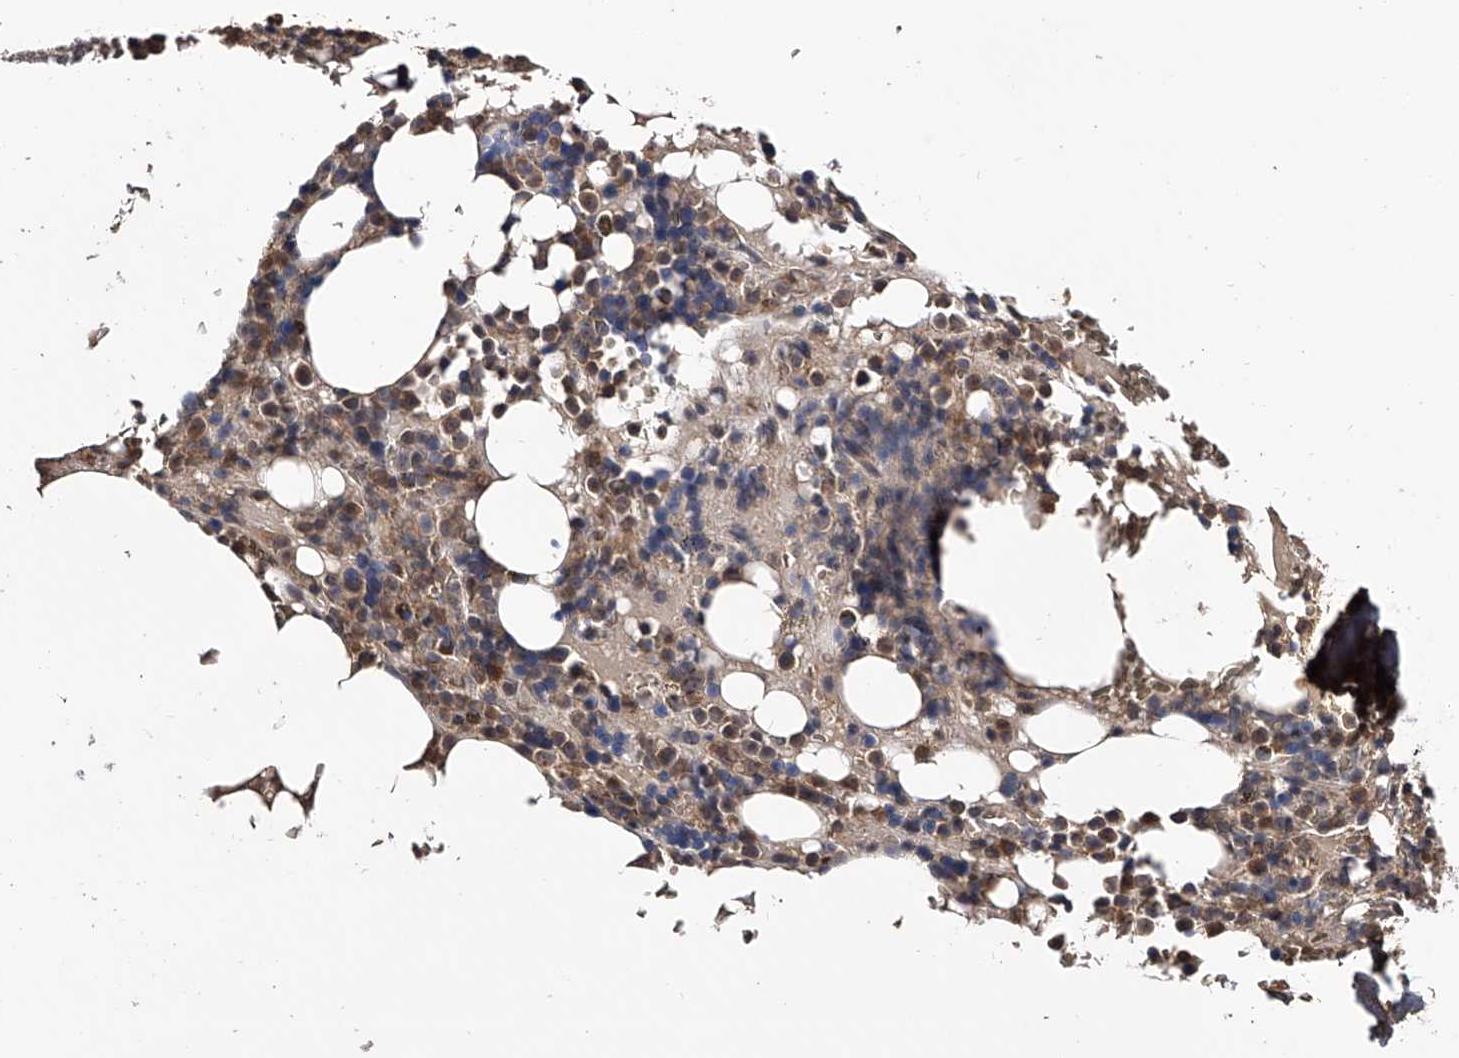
{"staining": {"intensity": "moderate", "quantity": "25%-75%", "location": "cytoplasmic/membranous"}, "tissue": "bone marrow", "cell_type": "Hematopoietic cells", "image_type": "normal", "snomed": [{"axis": "morphology", "description": "Normal tissue, NOS"}, {"axis": "topography", "description": "Bone marrow"}], "caption": "Moderate cytoplasmic/membranous expression for a protein is identified in approximately 25%-75% of hematopoietic cells of unremarkable bone marrow using immunohistochemistry.", "gene": "EFCAB7", "patient": {"sex": "male", "age": 58}}